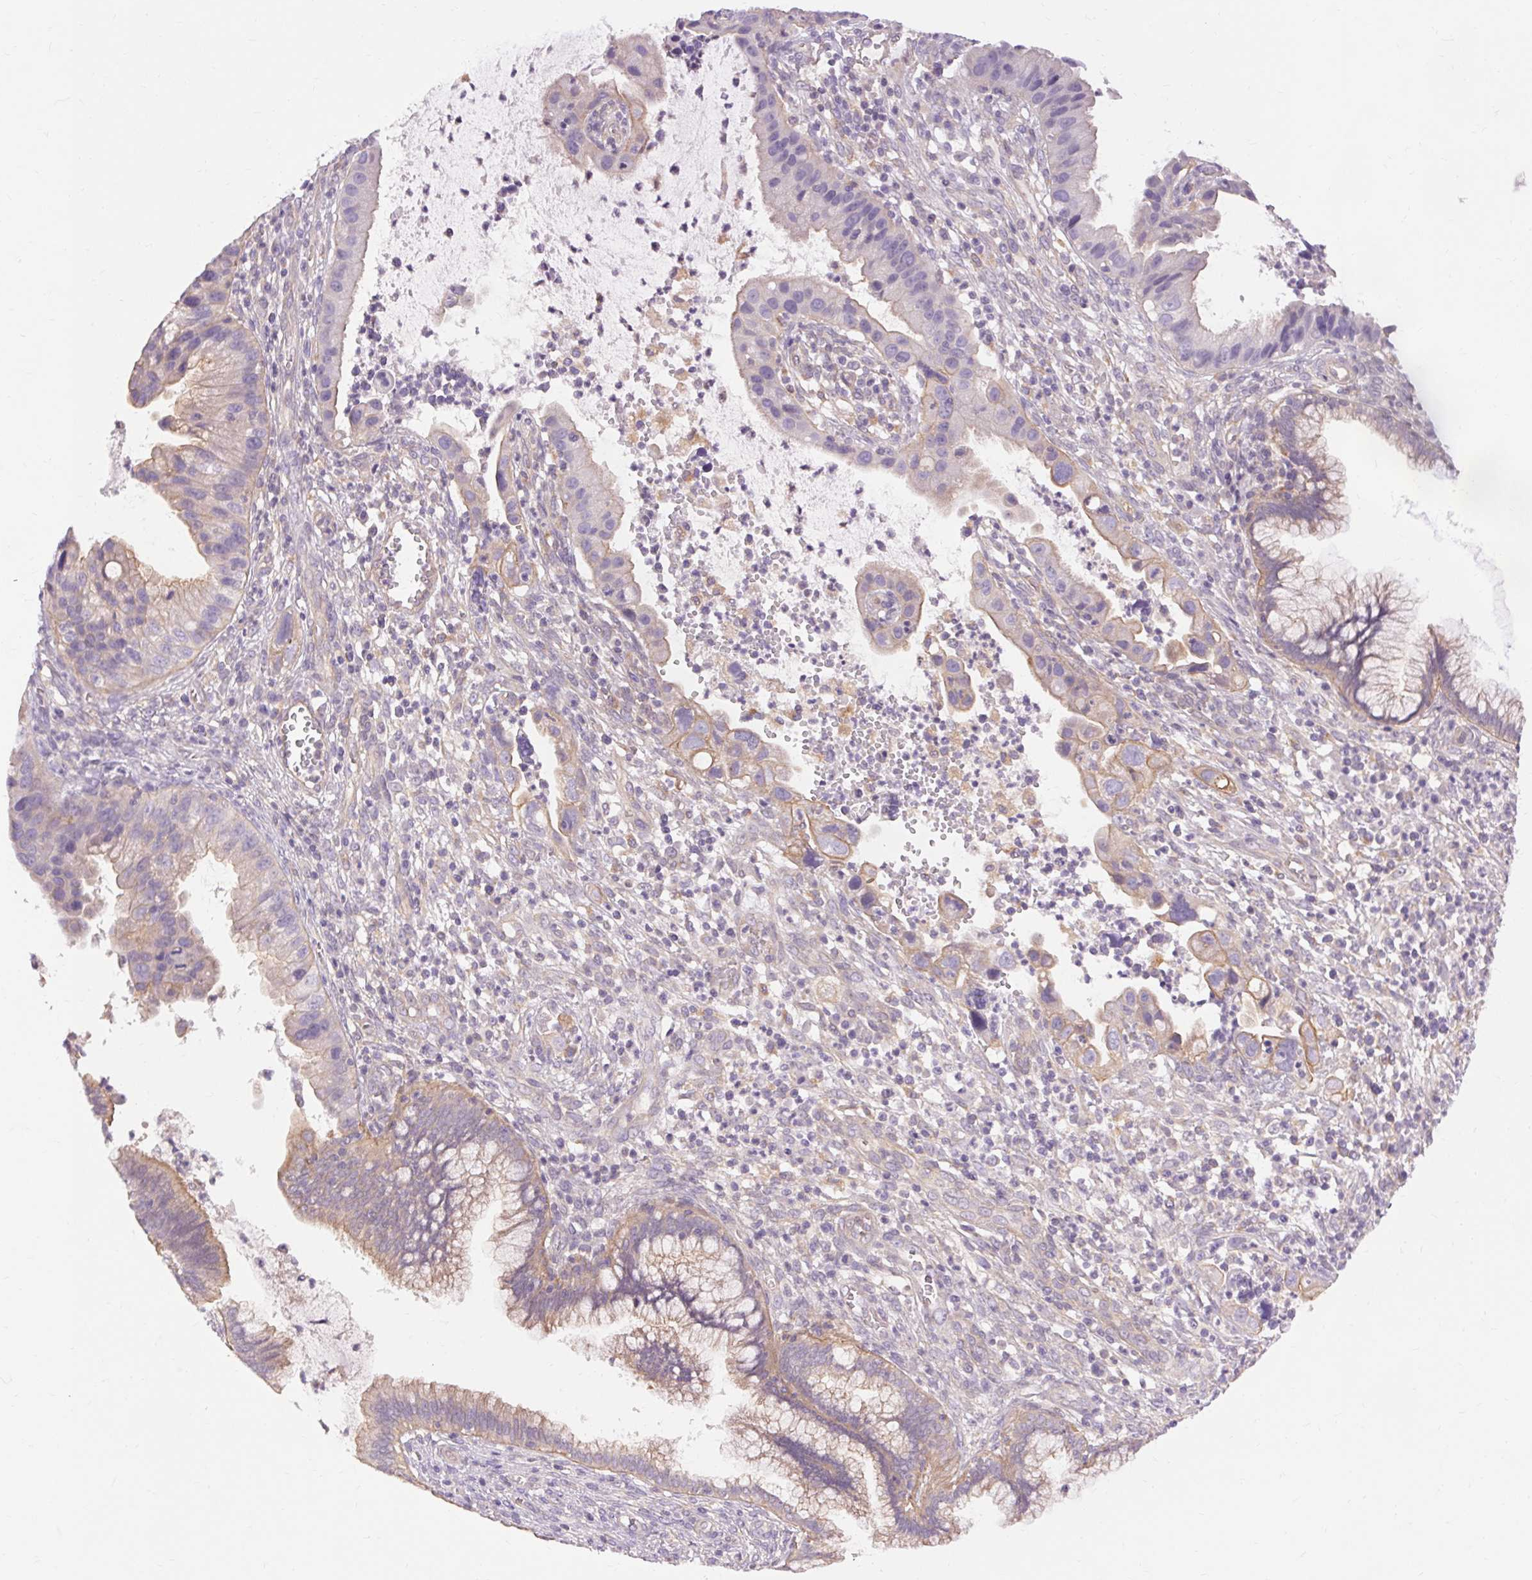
{"staining": {"intensity": "weak", "quantity": "<25%", "location": "cytoplasmic/membranous"}, "tissue": "cervical cancer", "cell_type": "Tumor cells", "image_type": "cancer", "snomed": [{"axis": "morphology", "description": "Adenocarcinoma, NOS"}, {"axis": "topography", "description": "Cervix"}], "caption": "Tumor cells show no significant expression in cervical cancer. (DAB (3,3'-diaminobenzidine) immunohistochemistry with hematoxylin counter stain).", "gene": "TM6SF1", "patient": {"sex": "female", "age": 34}}